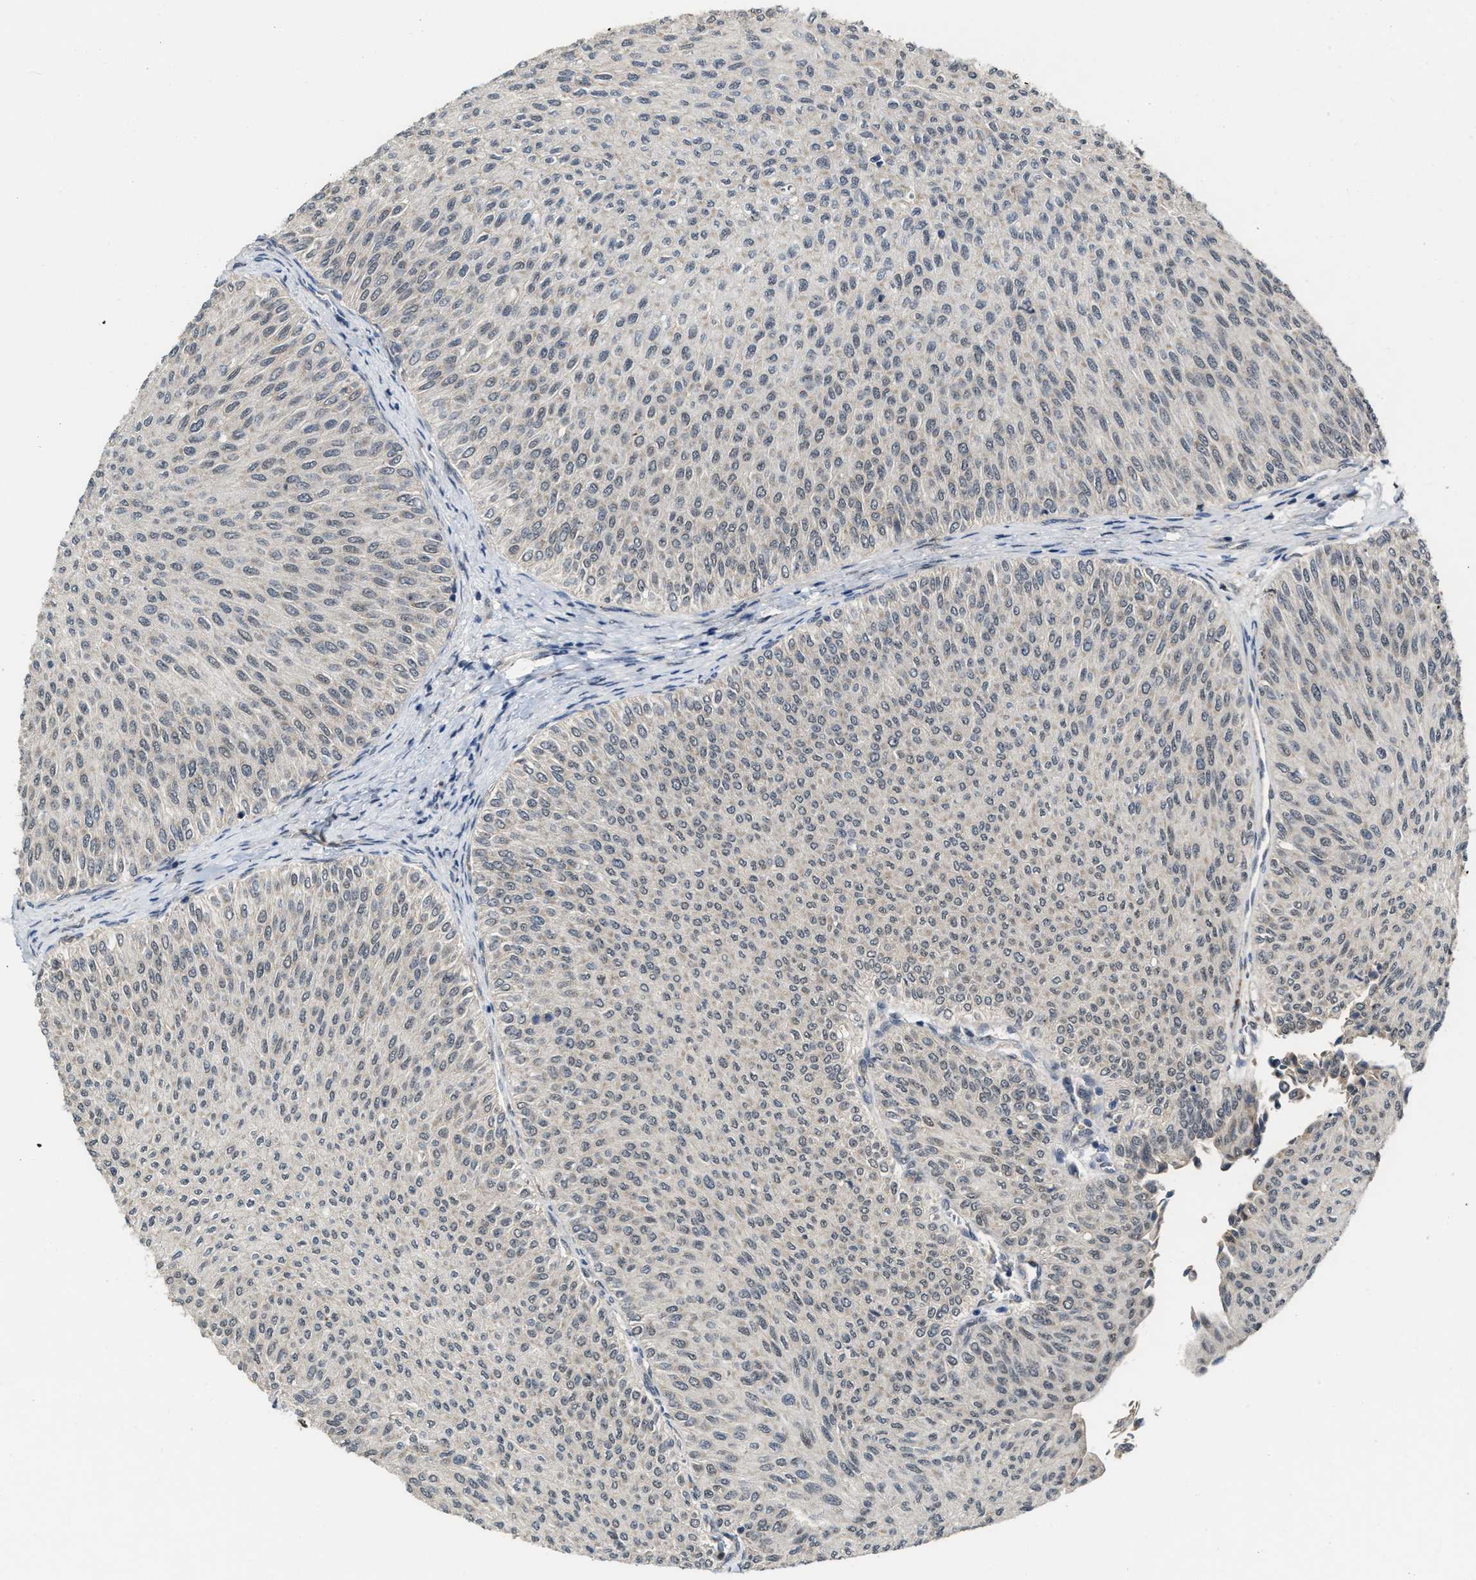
{"staining": {"intensity": "negative", "quantity": "none", "location": "none"}, "tissue": "urothelial cancer", "cell_type": "Tumor cells", "image_type": "cancer", "snomed": [{"axis": "morphology", "description": "Urothelial carcinoma, Low grade"}, {"axis": "topography", "description": "Urinary bladder"}], "caption": "IHC of urothelial cancer demonstrates no expression in tumor cells.", "gene": "KIF24", "patient": {"sex": "male", "age": 78}}